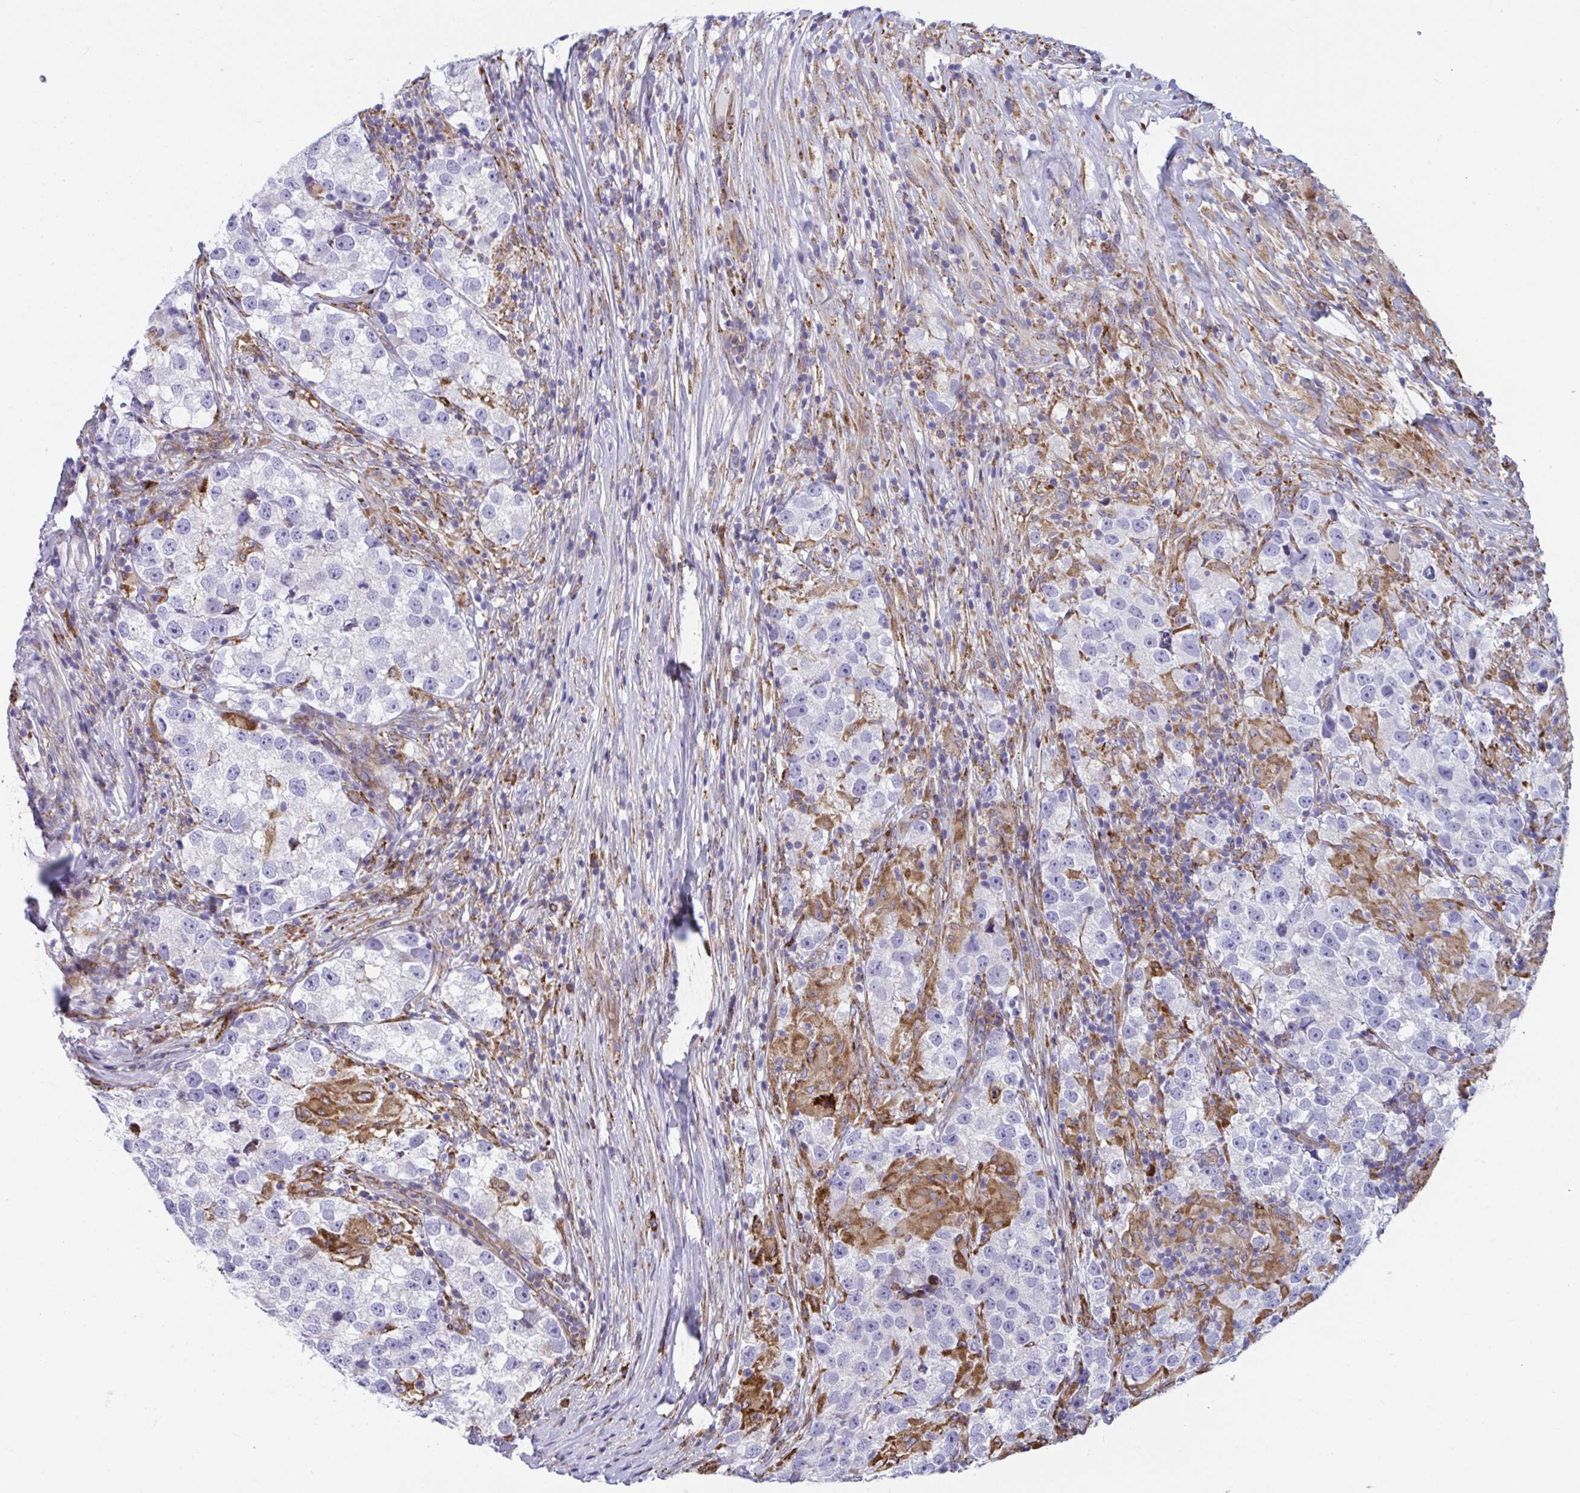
{"staining": {"intensity": "negative", "quantity": "none", "location": "none"}, "tissue": "testis cancer", "cell_type": "Tumor cells", "image_type": "cancer", "snomed": [{"axis": "morphology", "description": "Seminoma, NOS"}, {"axis": "topography", "description": "Testis"}], "caption": "This is an IHC image of human testis seminoma. There is no staining in tumor cells.", "gene": "PEAK3", "patient": {"sex": "male", "age": 46}}